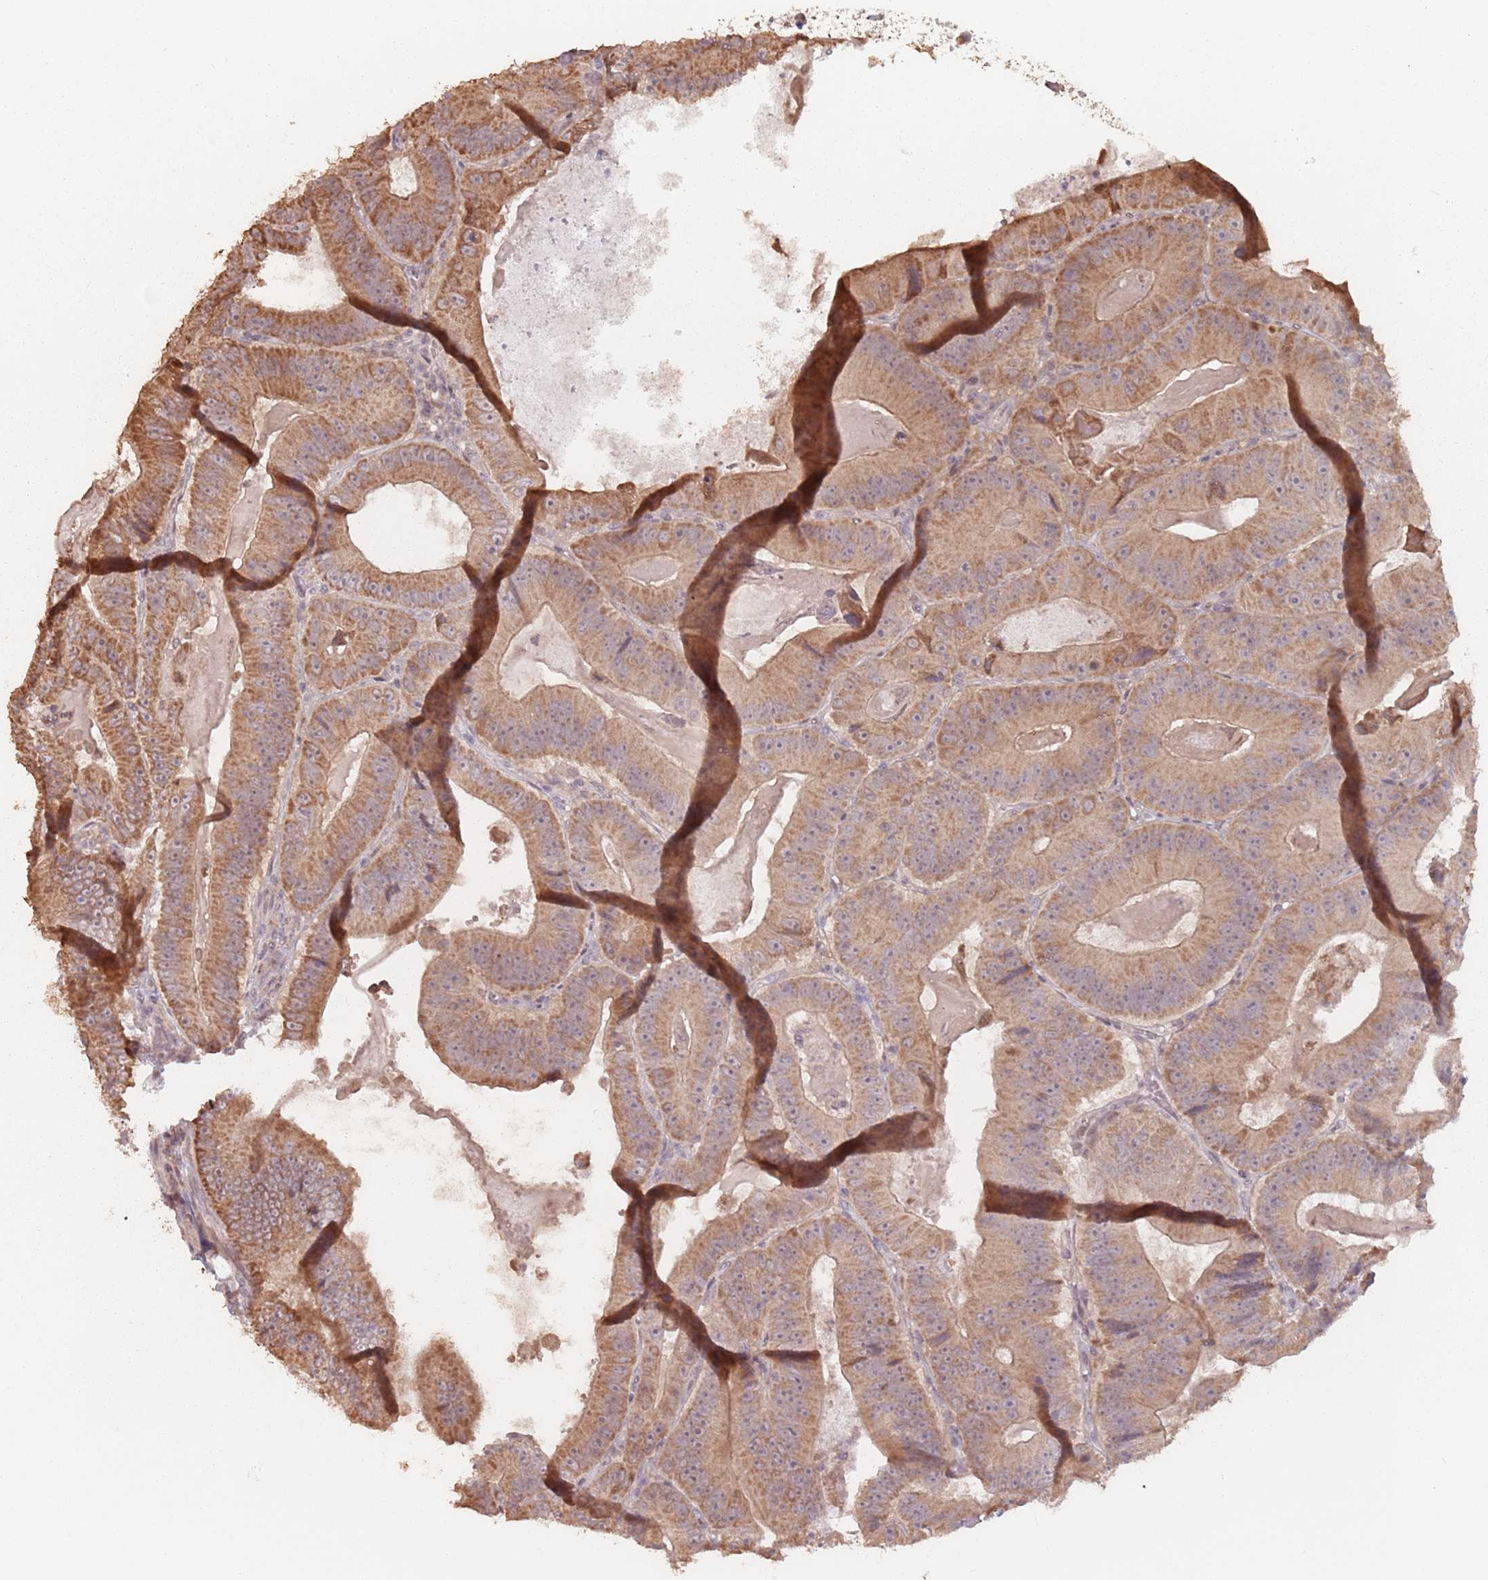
{"staining": {"intensity": "moderate", "quantity": ">75%", "location": "cytoplasmic/membranous"}, "tissue": "colorectal cancer", "cell_type": "Tumor cells", "image_type": "cancer", "snomed": [{"axis": "morphology", "description": "Adenocarcinoma, NOS"}, {"axis": "topography", "description": "Colon"}], "caption": "High-magnification brightfield microscopy of colorectal cancer (adenocarcinoma) stained with DAB (brown) and counterstained with hematoxylin (blue). tumor cells exhibit moderate cytoplasmic/membranous staining is present in approximately>75% of cells. The protein of interest is shown in brown color, while the nuclei are stained blue.", "gene": "VPS52", "patient": {"sex": "female", "age": 86}}